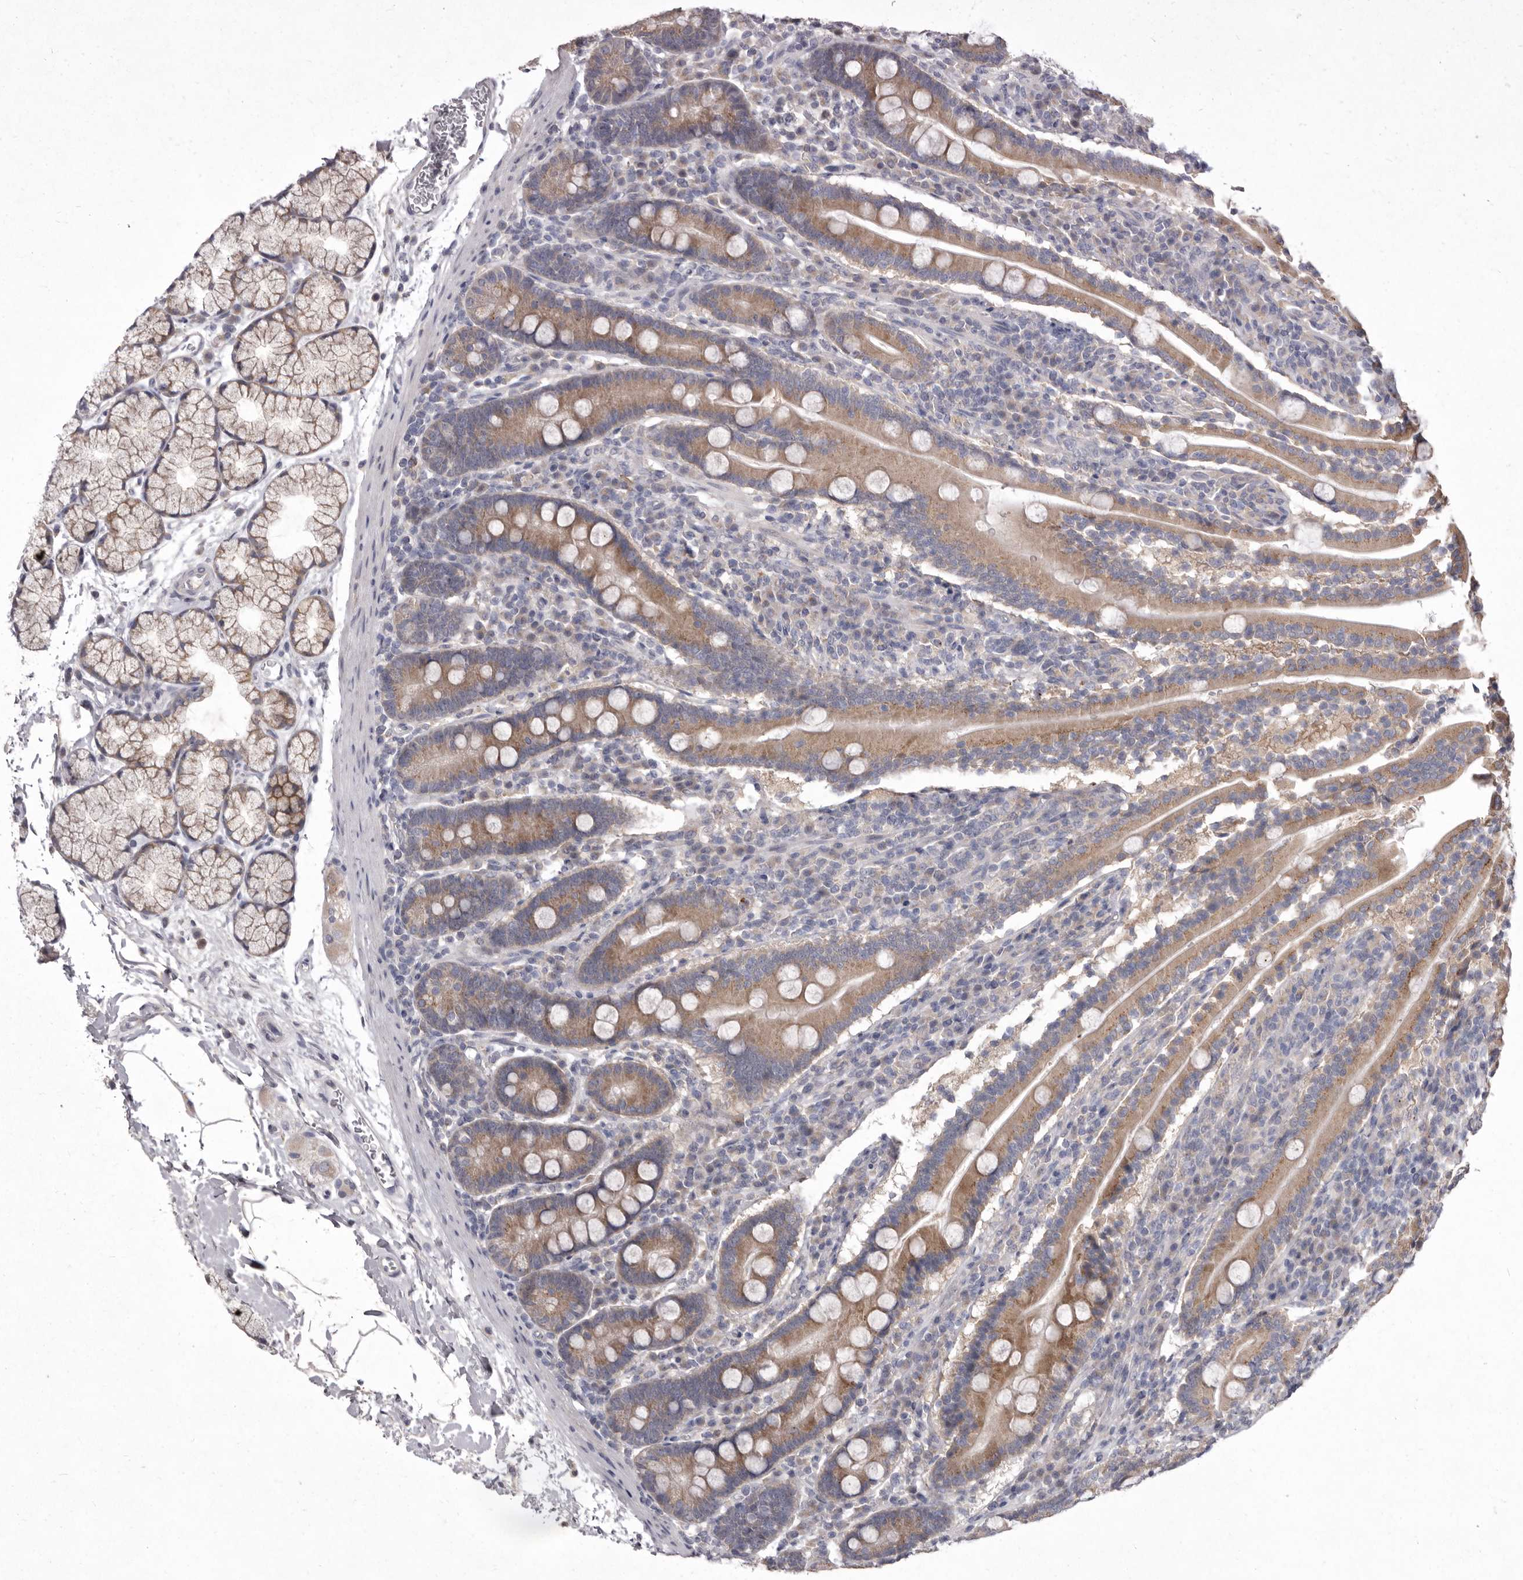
{"staining": {"intensity": "moderate", "quantity": ">75%", "location": "cytoplasmic/membranous"}, "tissue": "duodenum", "cell_type": "Glandular cells", "image_type": "normal", "snomed": [{"axis": "morphology", "description": "Normal tissue, NOS"}, {"axis": "topography", "description": "Duodenum"}], "caption": "Immunohistochemical staining of unremarkable duodenum shows >75% levels of moderate cytoplasmic/membranous protein positivity in about >75% of glandular cells. (Brightfield microscopy of DAB IHC at high magnification).", "gene": "P2RX6", "patient": {"sex": "male", "age": 35}}